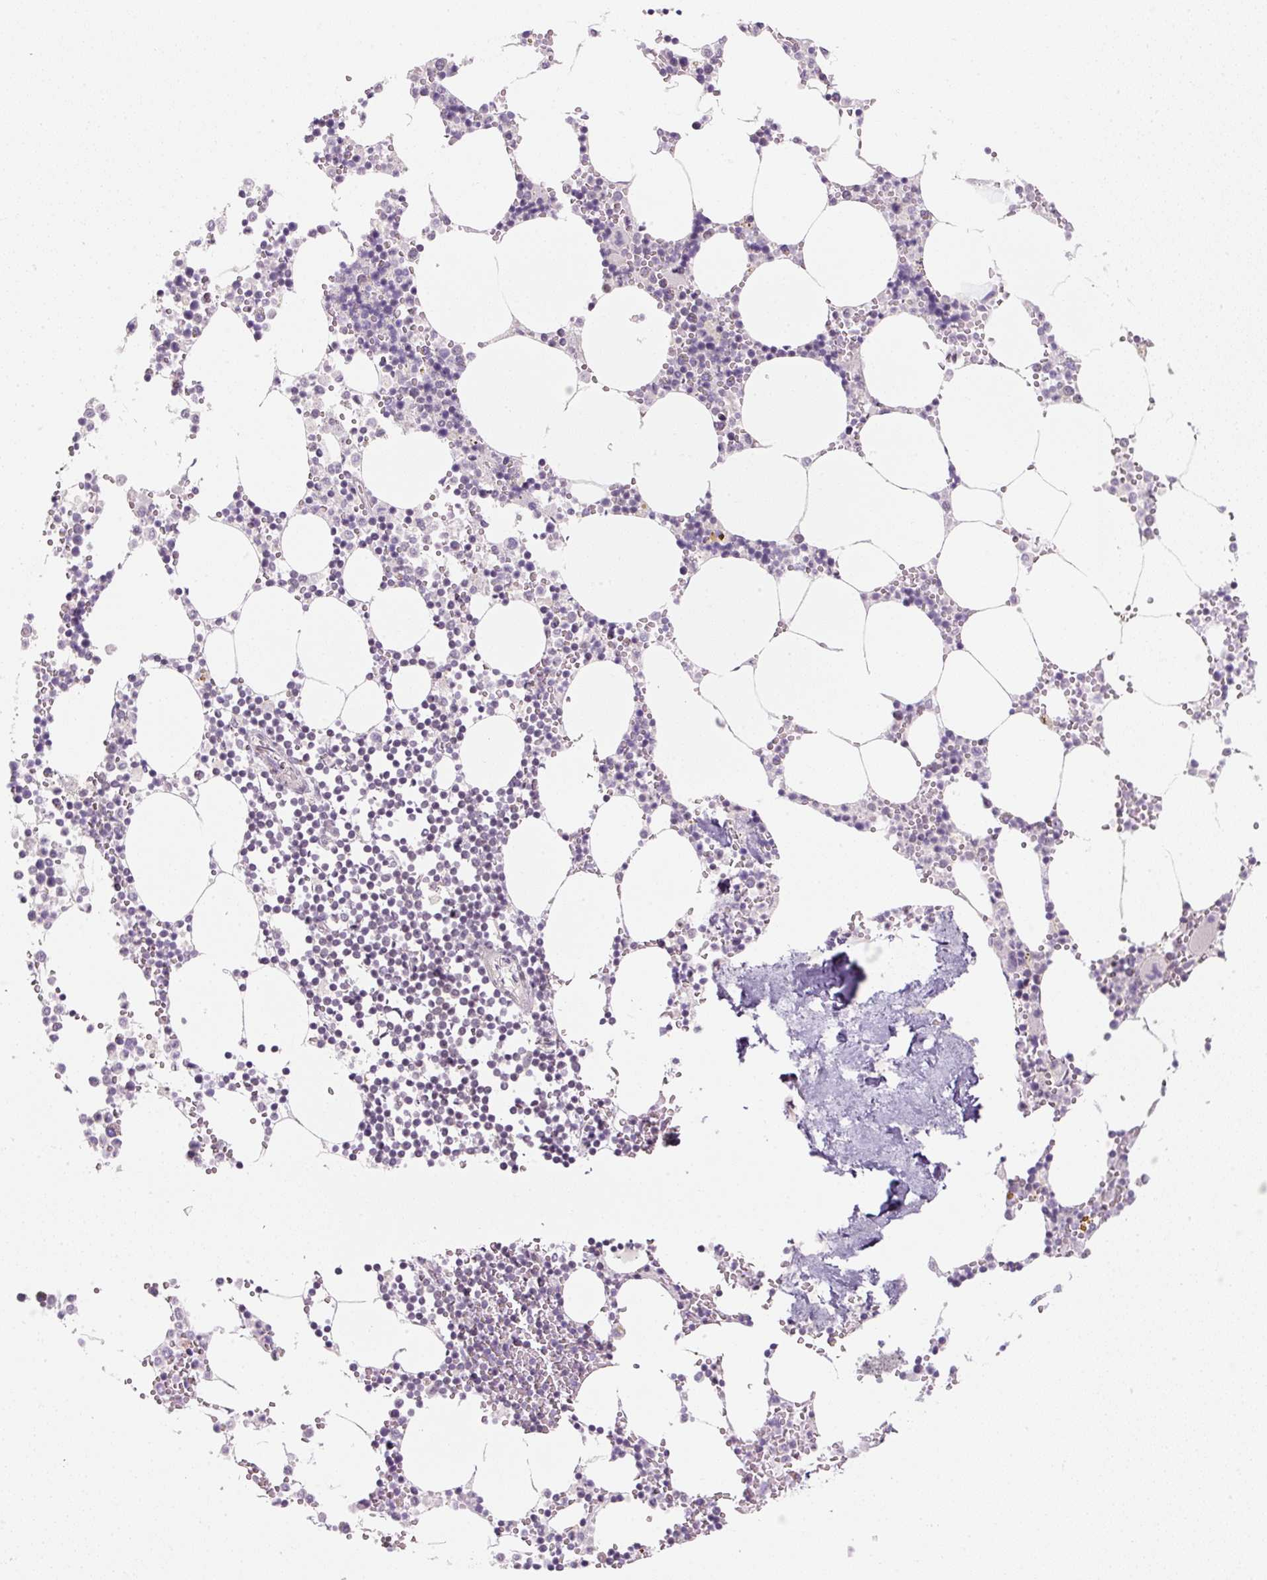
{"staining": {"intensity": "negative", "quantity": "none", "location": "none"}, "tissue": "bone marrow", "cell_type": "Hematopoietic cells", "image_type": "normal", "snomed": [{"axis": "morphology", "description": "Normal tissue, NOS"}, {"axis": "topography", "description": "Bone marrow"}], "caption": "The image reveals no significant staining in hematopoietic cells of bone marrow.", "gene": "U2AF2", "patient": {"sex": "male", "age": 54}}